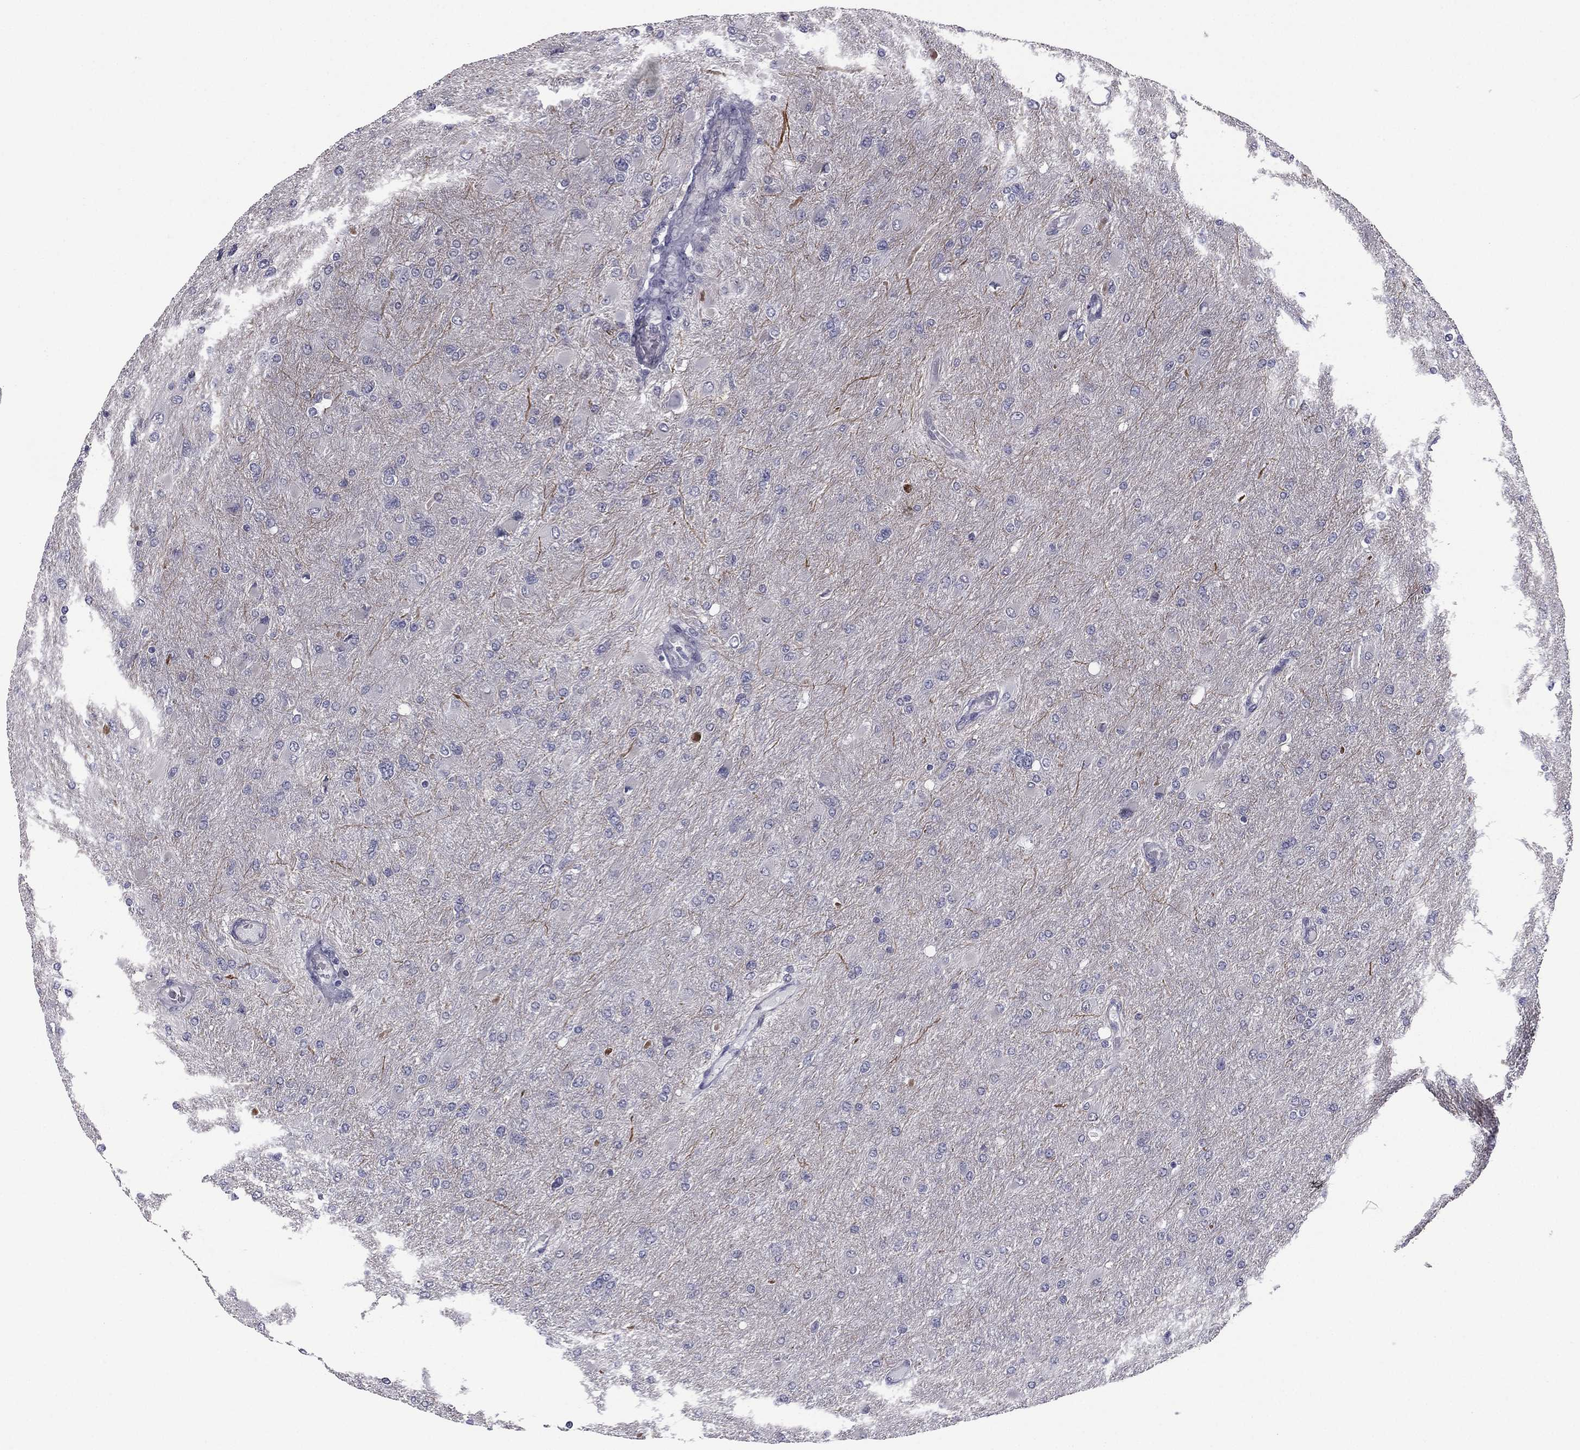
{"staining": {"intensity": "moderate", "quantity": "<25%", "location": "cytoplasmic/membranous"}, "tissue": "glioma", "cell_type": "Tumor cells", "image_type": "cancer", "snomed": [{"axis": "morphology", "description": "Glioma, malignant, High grade"}, {"axis": "topography", "description": "Cerebral cortex"}], "caption": "The immunohistochemical stain highlights moderate cytoplasmic/membranous staining in tumor cells of glioma tissue. (Brightfield microscopy of DAB IHC at high magnification).", "gene": "ACTRT2", "patient": {"sex": "female", "age": 36}}